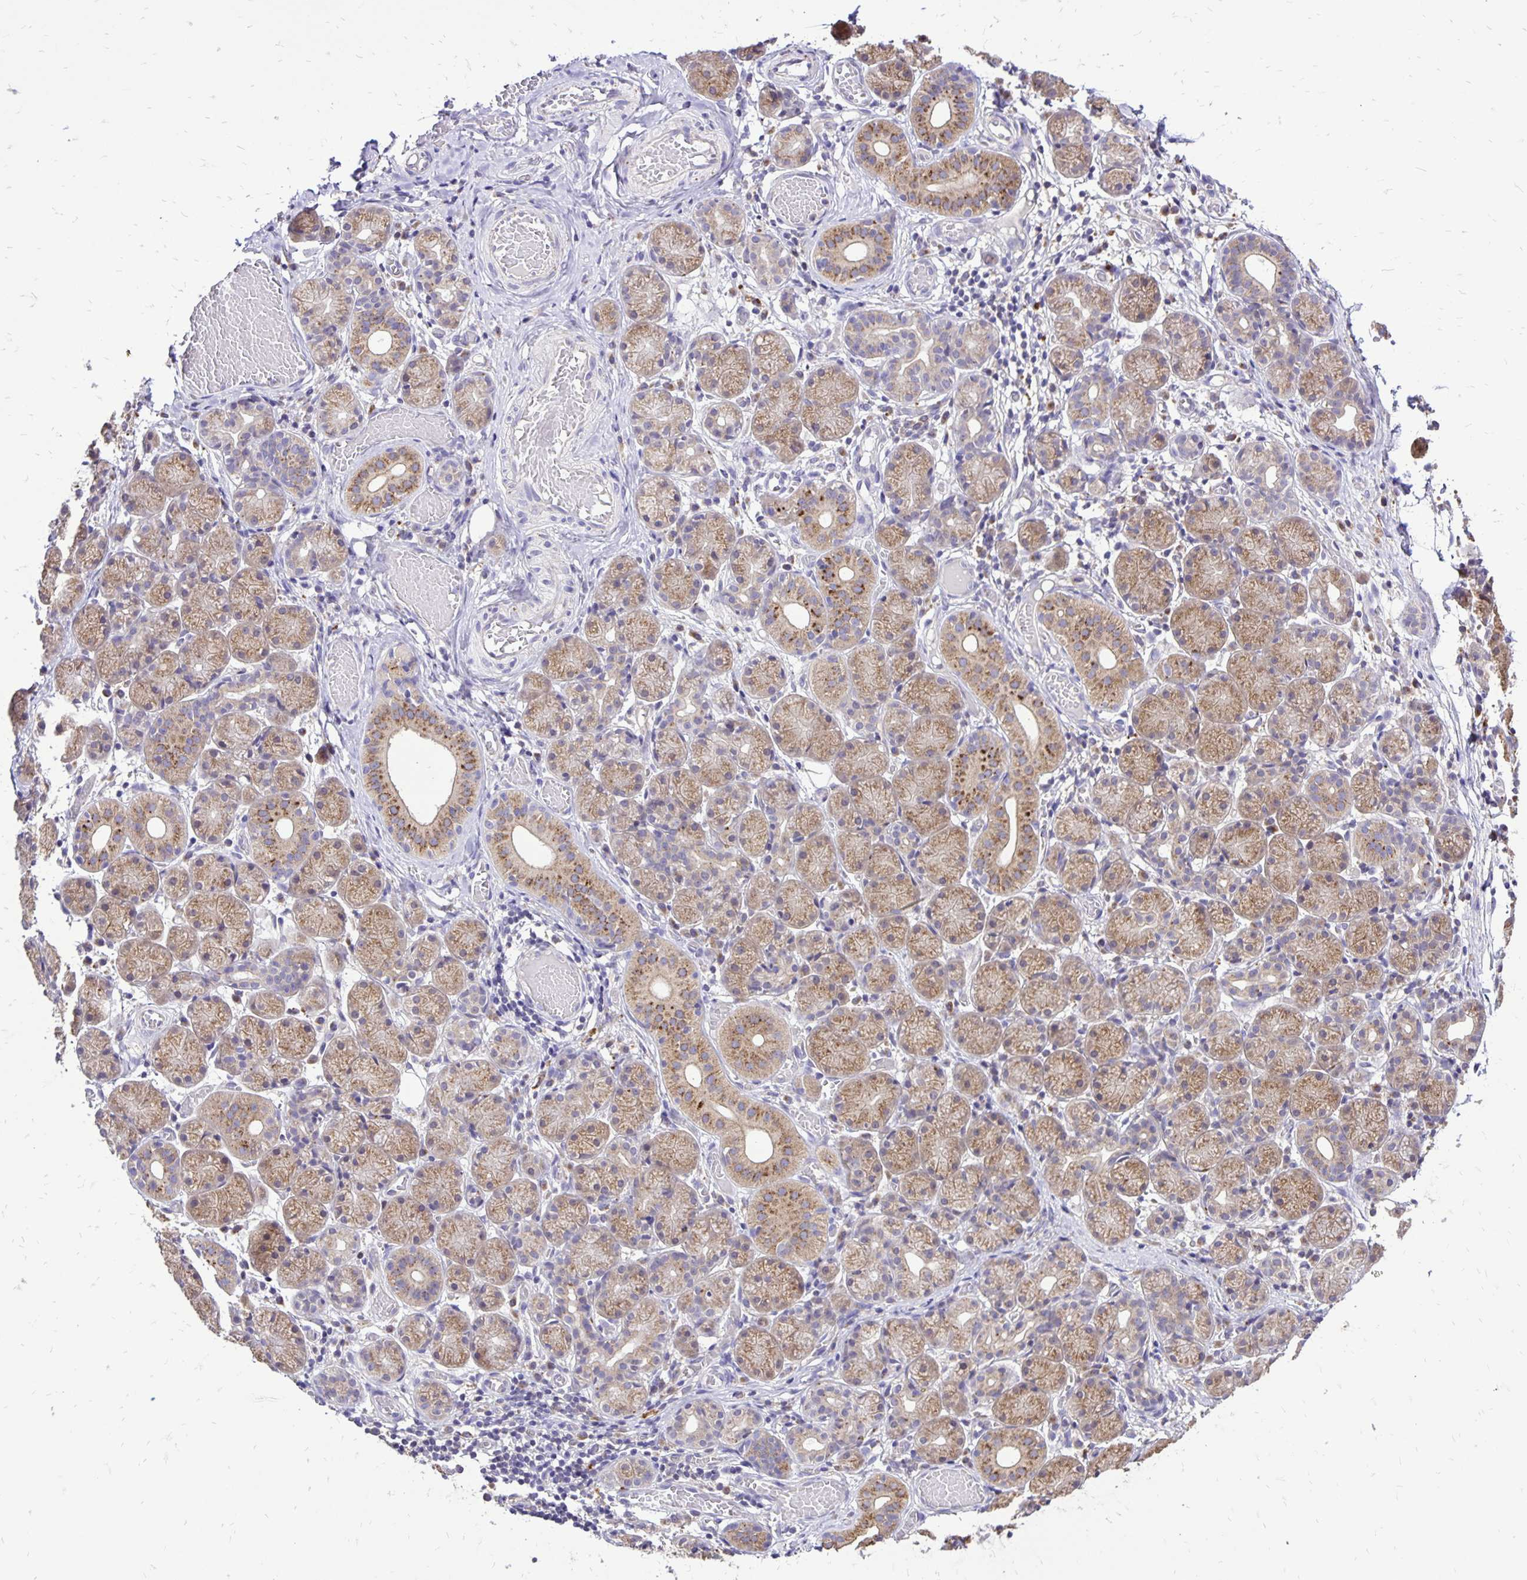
{"staining": {"intensity": "moderate", "quantity": ">75%", "location": "cytoplasmic/membranous"}, "tissue": "salivary gland", "cell_type": "Glandular cells", "image_type": "normal", "snomed": [{"axis": "morphology", "description": "Normal tissue, NOS"}, {"axis": "topography", "description": "Salivary gland"}], "caption": "Salivary gland stained with a brown dye reveals moderate cytoplasmic/membranous positive expression in about >75% of glandular cells.", "gene": "EIF5A", "patient": {"sex": "female", "age": 24}}